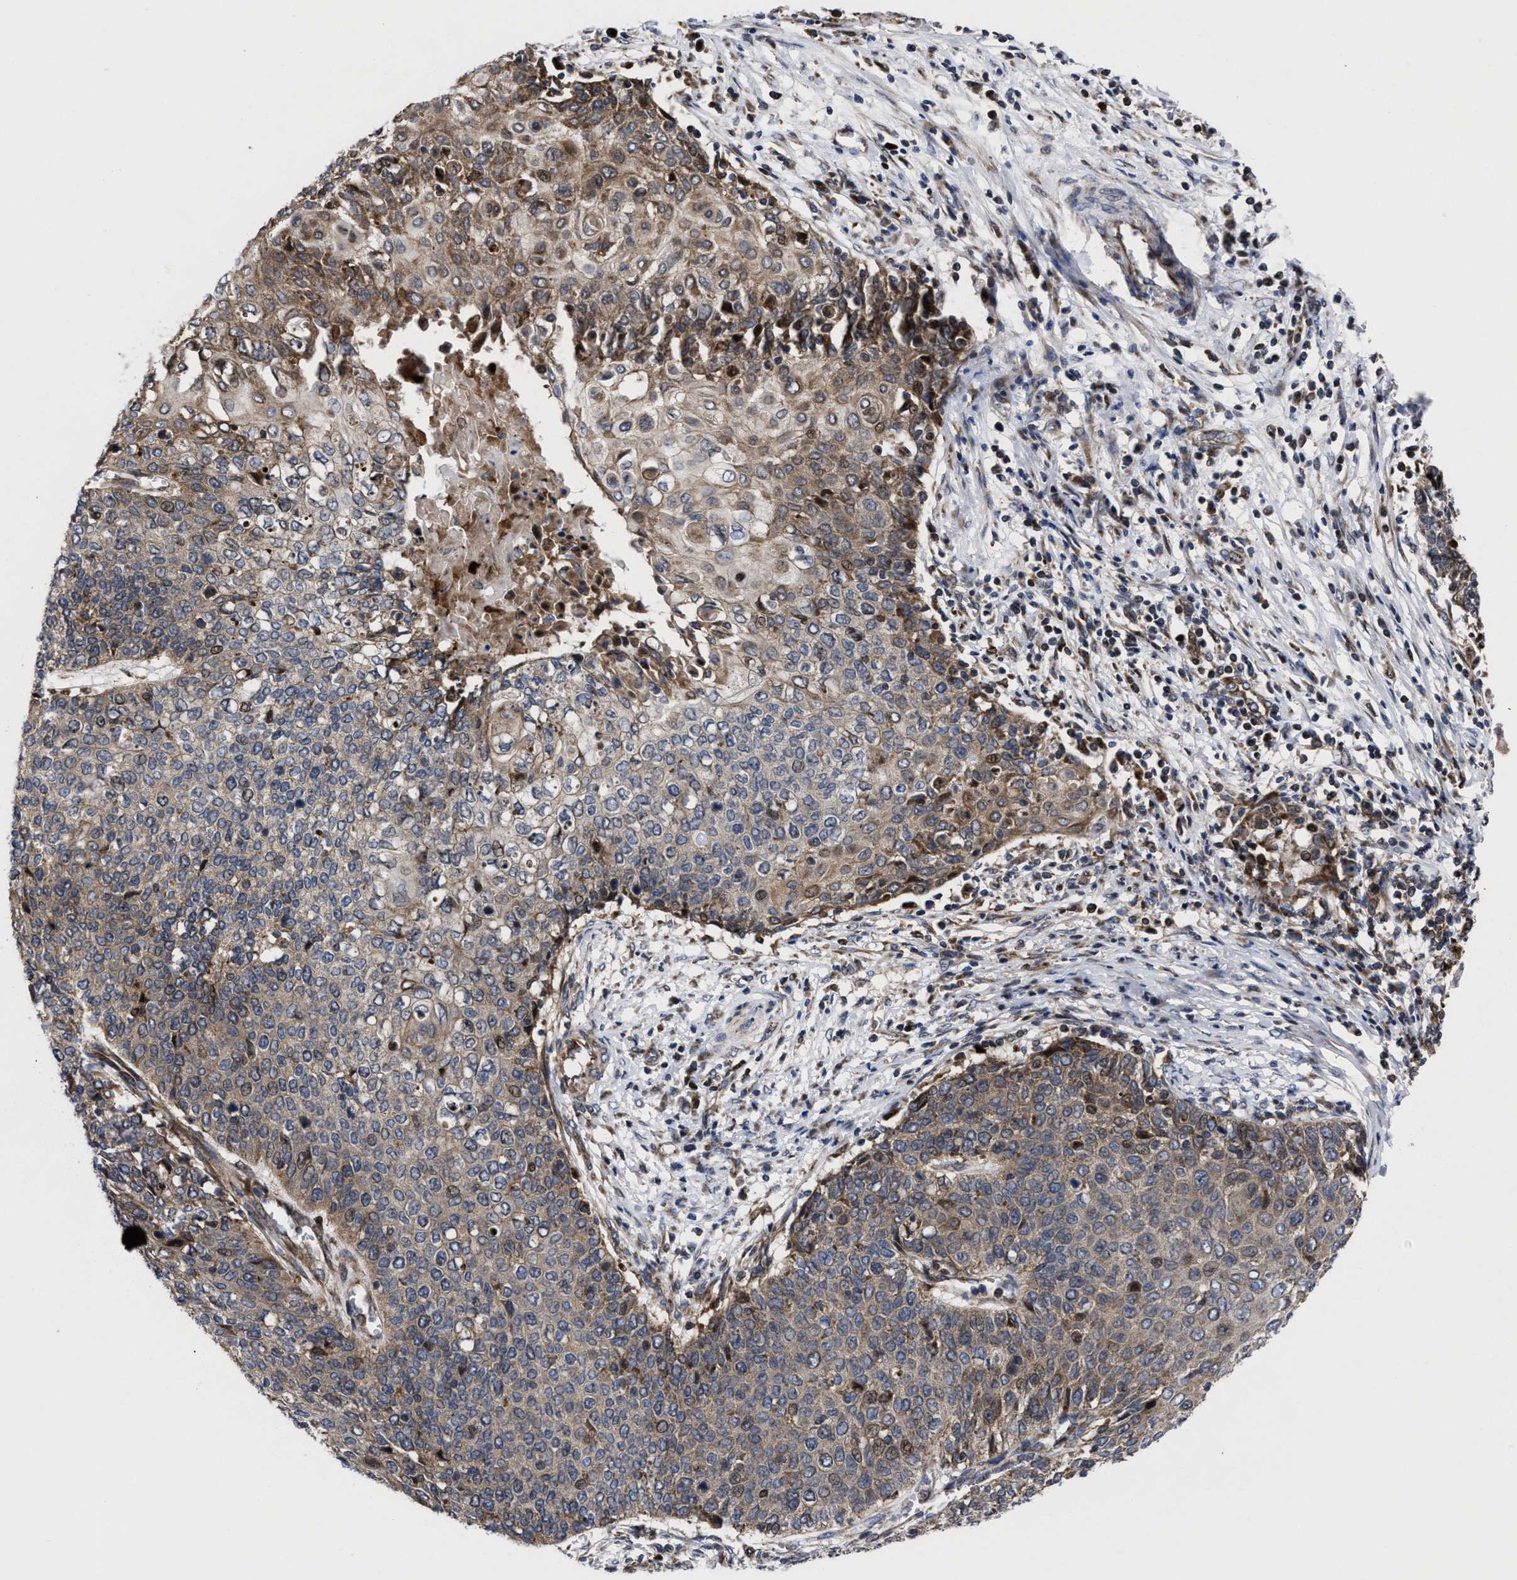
{"staining": {"intensity": "weak", "quantity": ">75%", "location": "cytoplasmic/membranous"}, "tissue": "cervical cancer", "cell_type": "Tumor cells", "image_type": "cancer", "snomed": [{"axis": "morphology", "description": "Squamous cell carcinoma, NOS"}, {"axis": "topography", "description": "Cervix"}], "caption": "Cervical cancer (squamous cell carcinoma) stained with a protein marker shows weak staining in tumor cells.", "gene": "MRPL50", "patient": {"sex": "female", "age": 39}}